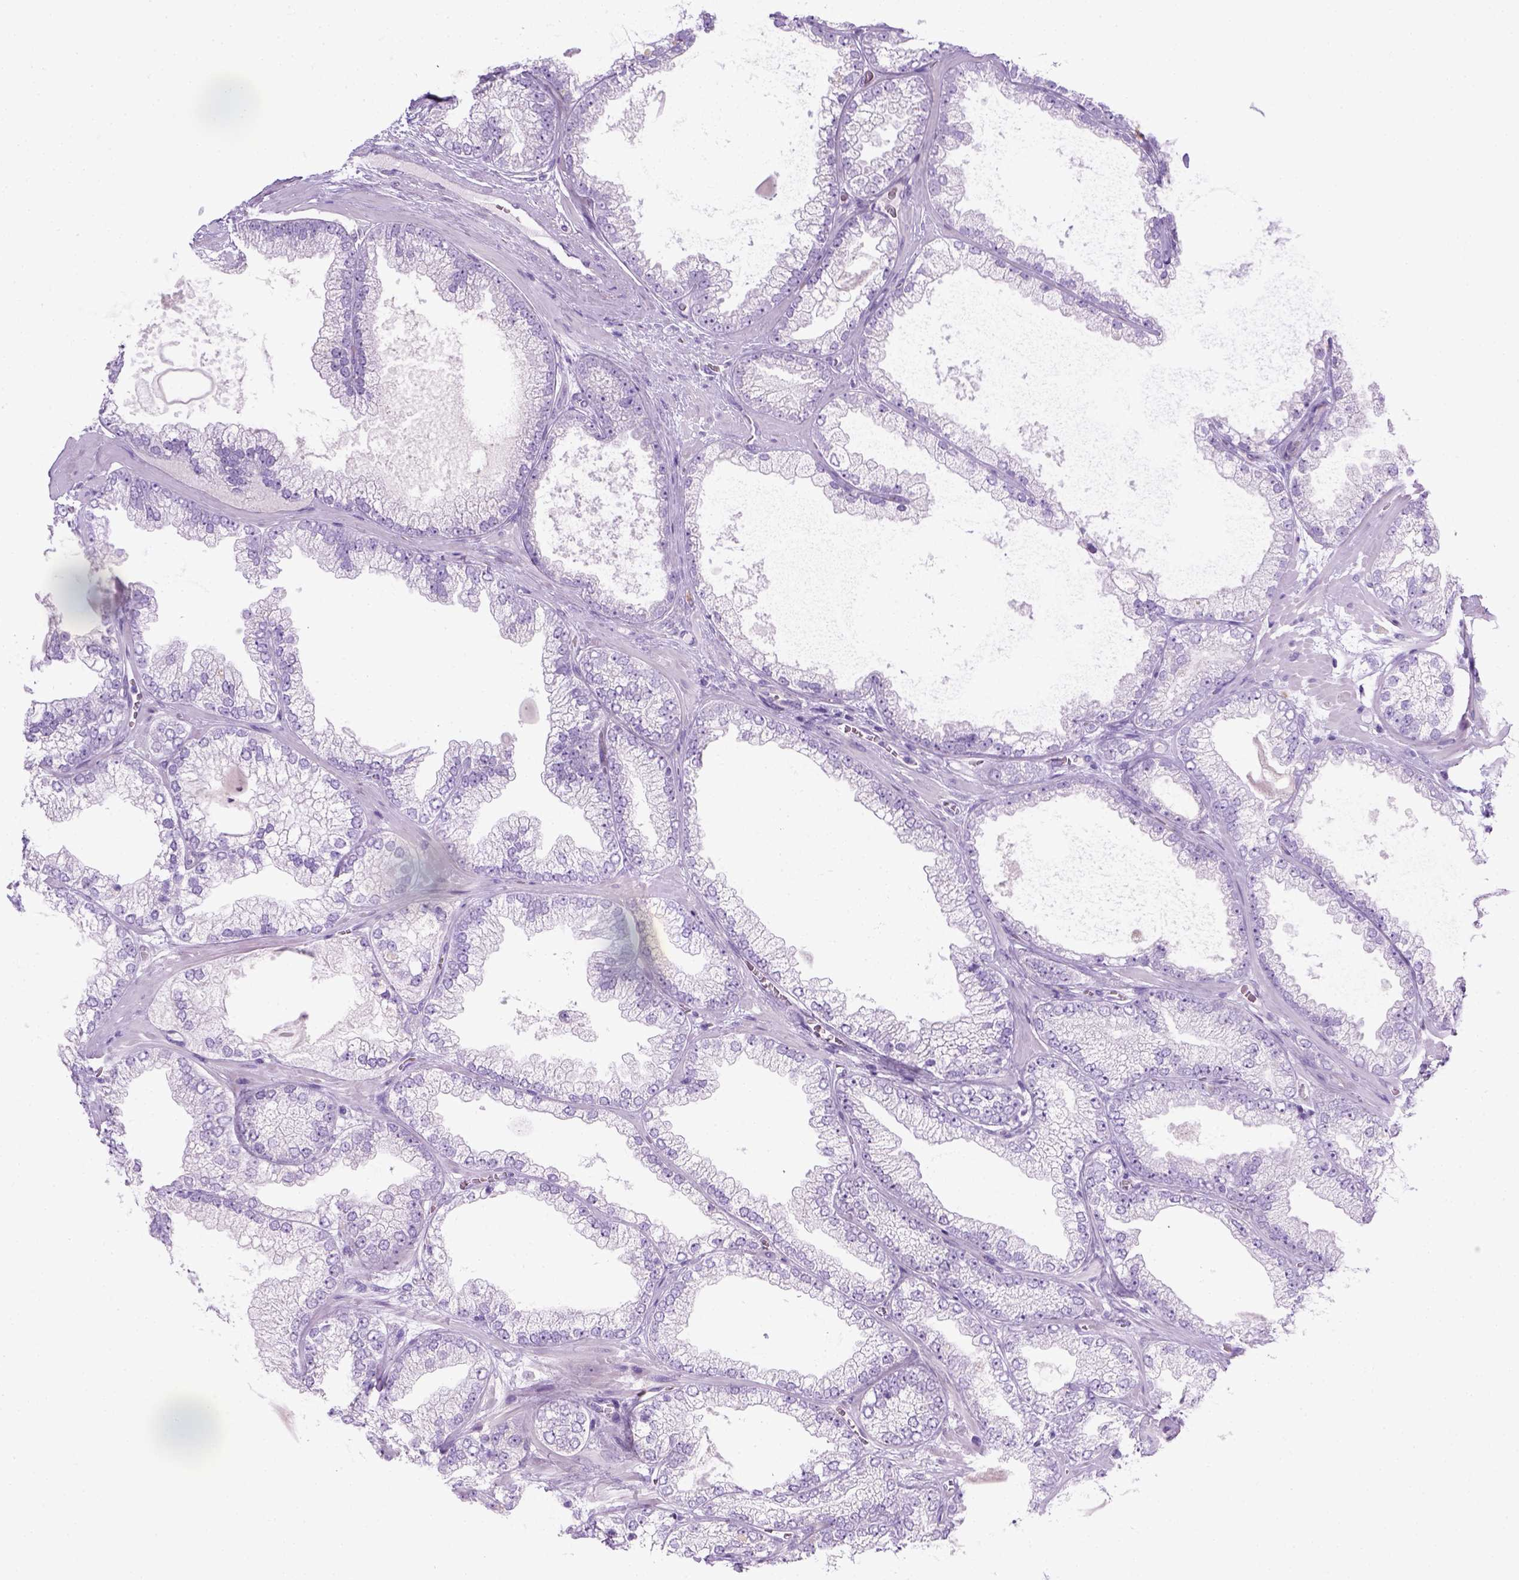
{"staining": {"intensity": "negative", "quantity": "none", "location": "none"}, "tissue": "prostate cancer", "cell_type": "Tumor cells", "image_type": "cancer", "snomed": [{"axis": "morphology", "description": "Adenocarcinoma, Low grade"}, {"axis": "topography", "description": "Prostate"}], "caption": "This is a micrograph of IHC staining of prostate cancer (low-grade adenocarcinoma), which shows no expression in tumor cells.", "gene": "KRT71", "patient": {"sex": "male", "age": 57}}